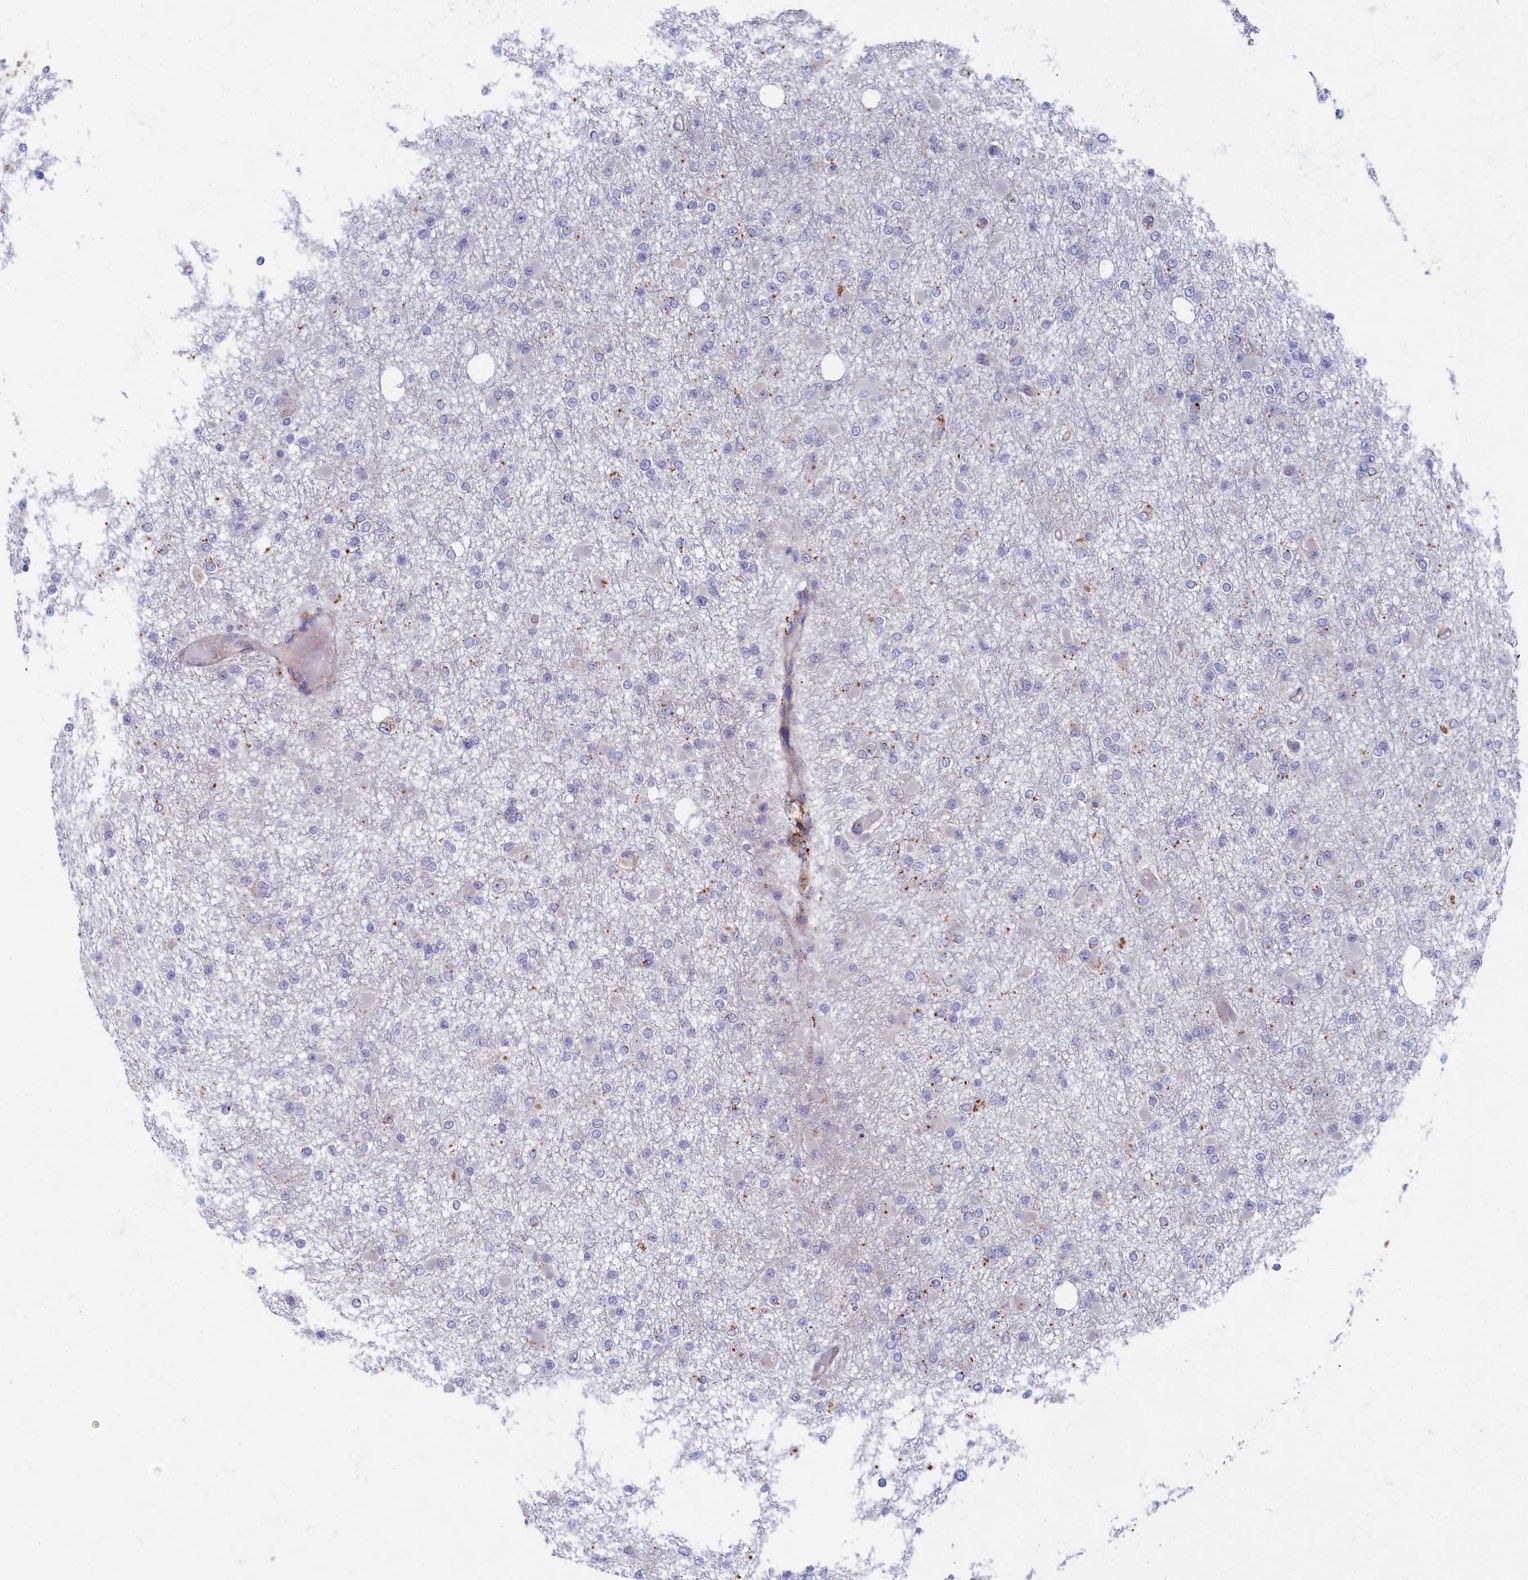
{"staining": {"intensity": "negative", "quantity": "none", "location": "none"}, "tissue": "glioma", "cell_type": "Tumor cells", "image_type": "cancer", "snomed": [{"axis": "morphology", "description": "Glioma, malignant, Low grade"}, {"axis": "topography", "description": "Brain"}], "caption": "An immunohistochemistry micrograph of glioma is shown. There is no staining in tumor cells of glioma.", "gene": "PSMG2", "patient": {"sex": "female", "age": 22}}